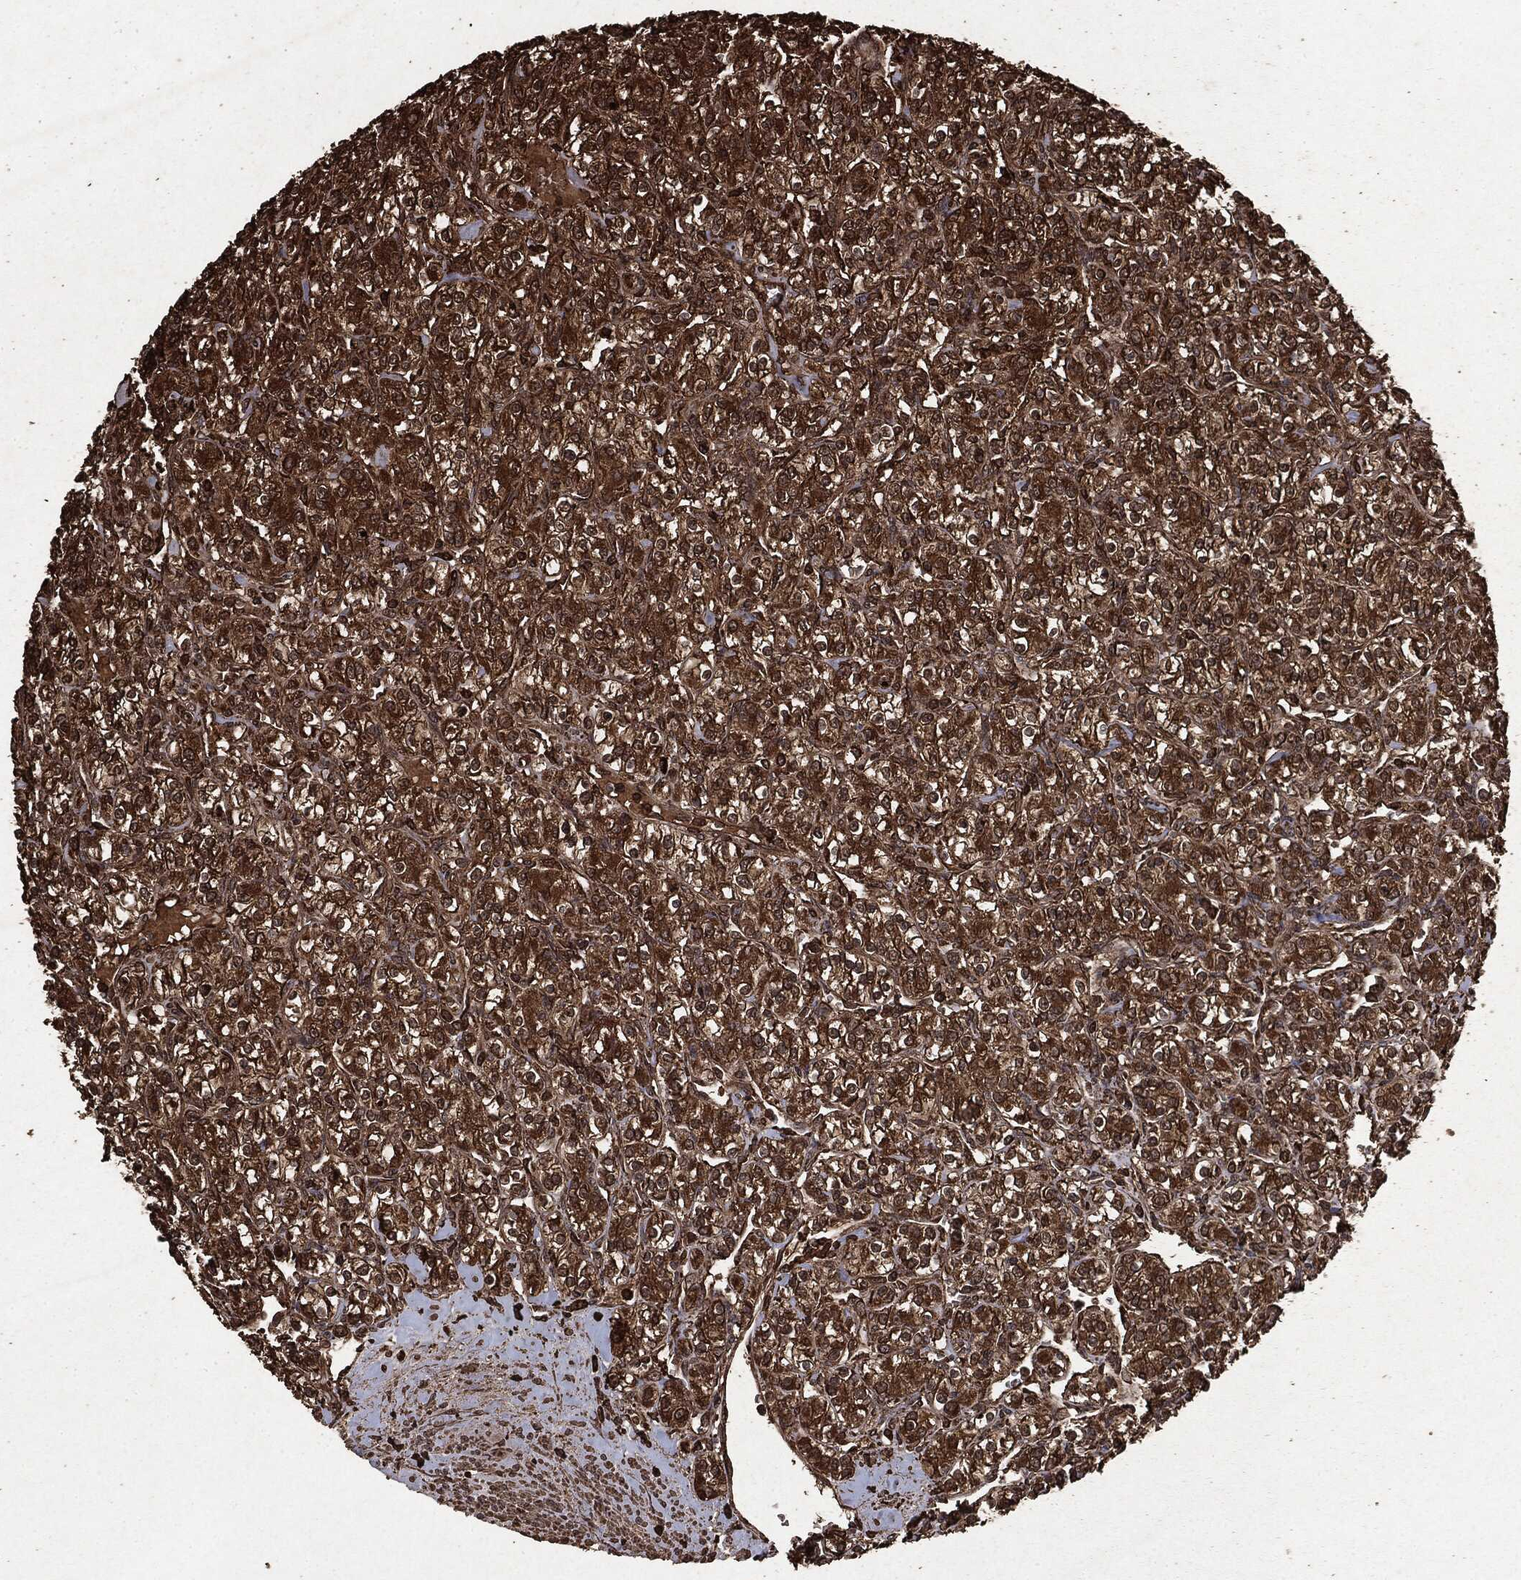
{"staining": {"intensity": "strong", "quantity": ">75%", "location": "cytoplasmic/membranous"}, "tissue": "renal cancer", "cell_type": "Tumor cells", "image_type": "cancer", "snomed": [{"axis": "morphology", "description": "Adenocarcinoma, NOS"}, {"axis": "topography", "description": "Kidney"}], "caption": "Immunohistochemical staining of renal adenocarcinoma displays high levels of strong cytoplasmic/membranous protein expression in about >75% of tumor cells.", "gene": "ARAF", "patient": {"sex": "male", "age": 77}}